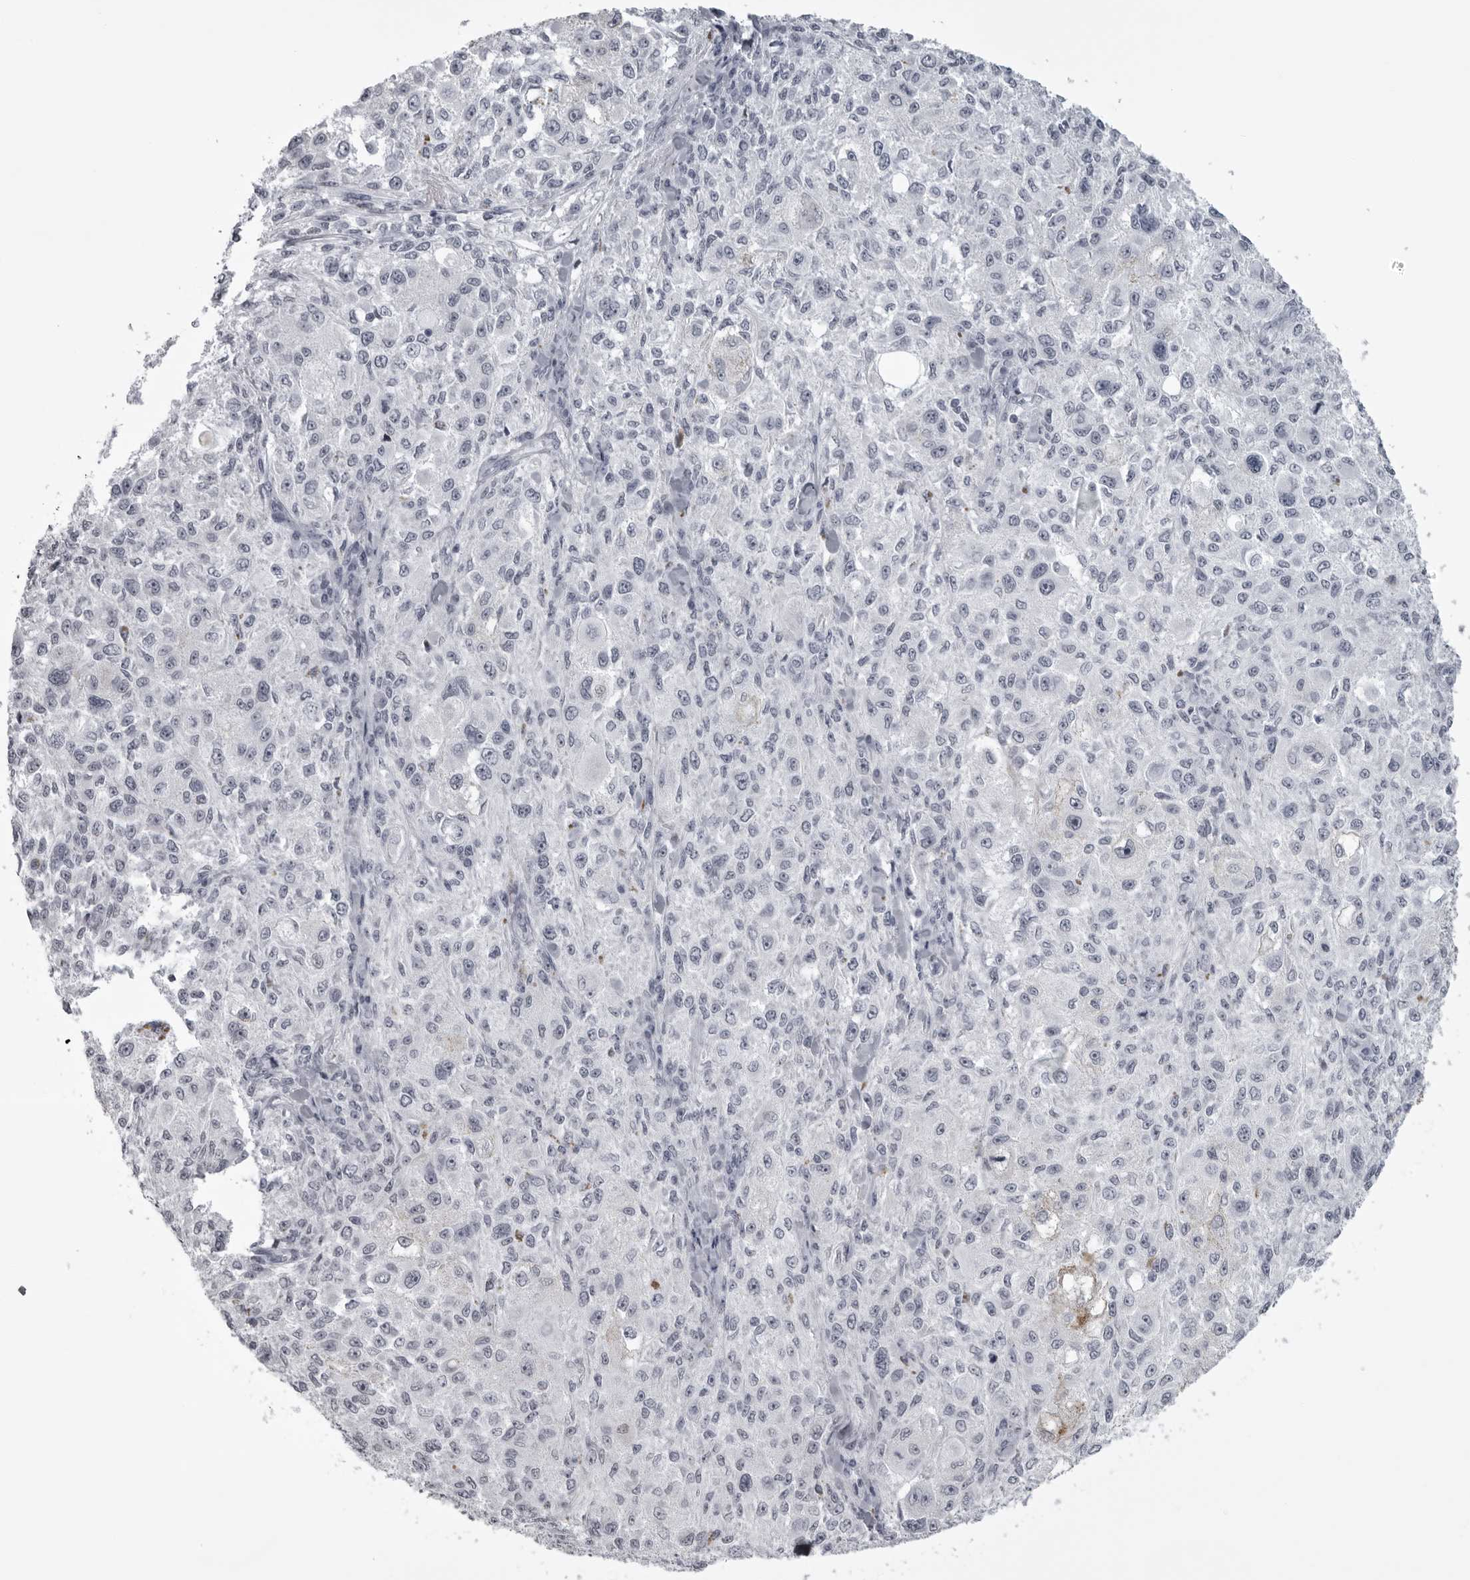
{"staining": {"intensity": "negative", "quantity": "none", "location": "none"}, "tissue": "melanoma", "cell_type": "Tumor cells", "image_type": "cancer", "snomed": [{"axis": "morphology", "description": "Necrosis, NOS"}, {"axis": "morphology", "description": "Malignant melanoma, NOS"}, {"axis": "topography", "description": "Skin"}], "caption": "The image shows no staining of tumor cells in malignant melanoma.", "gene": "UROD", "patient": {"sex": "female", "age": 87}}